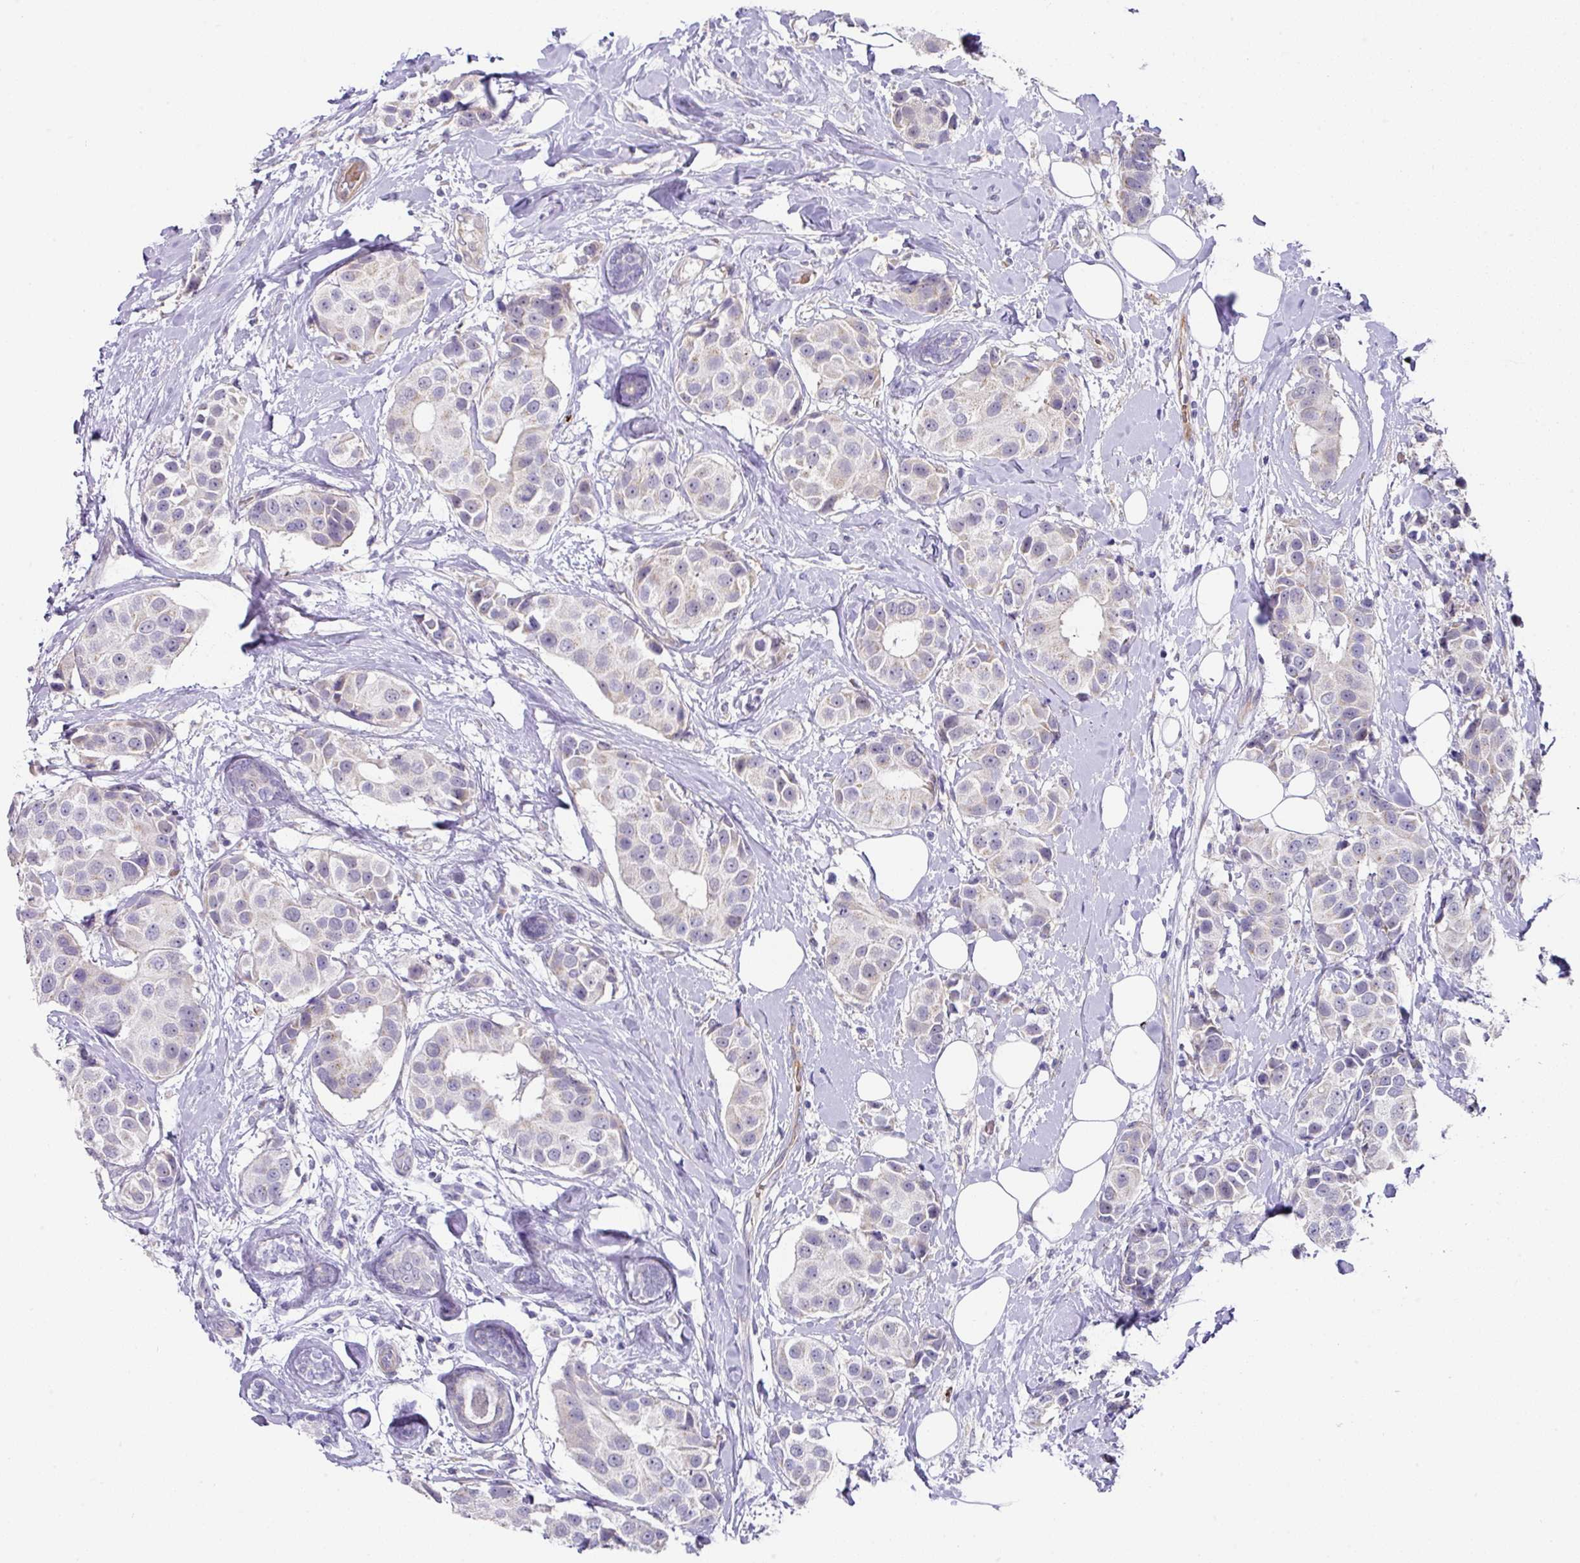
{"staining": {"intensity": "weak", "quantity": "<25%", "location": "cytoplasmic/membranous"}, "tissue": "breast cancer", "cell_type": "Tumor cells", "image_type": "cancer", "snomed": [{"axis": "morphology", "description": "Normal tissue, NOS"}, {"axis": "morphology", "description": "Duct carcinoma"}, {"axis": "topography", "description": "Breast"}], "caption": "The immunohistochemistry histopathology image has no significant expression in tumor cells of breast intraductal carcinoma tissue.", "gene": "TARM1", "patient": {"sex": "female", "age": 39}}